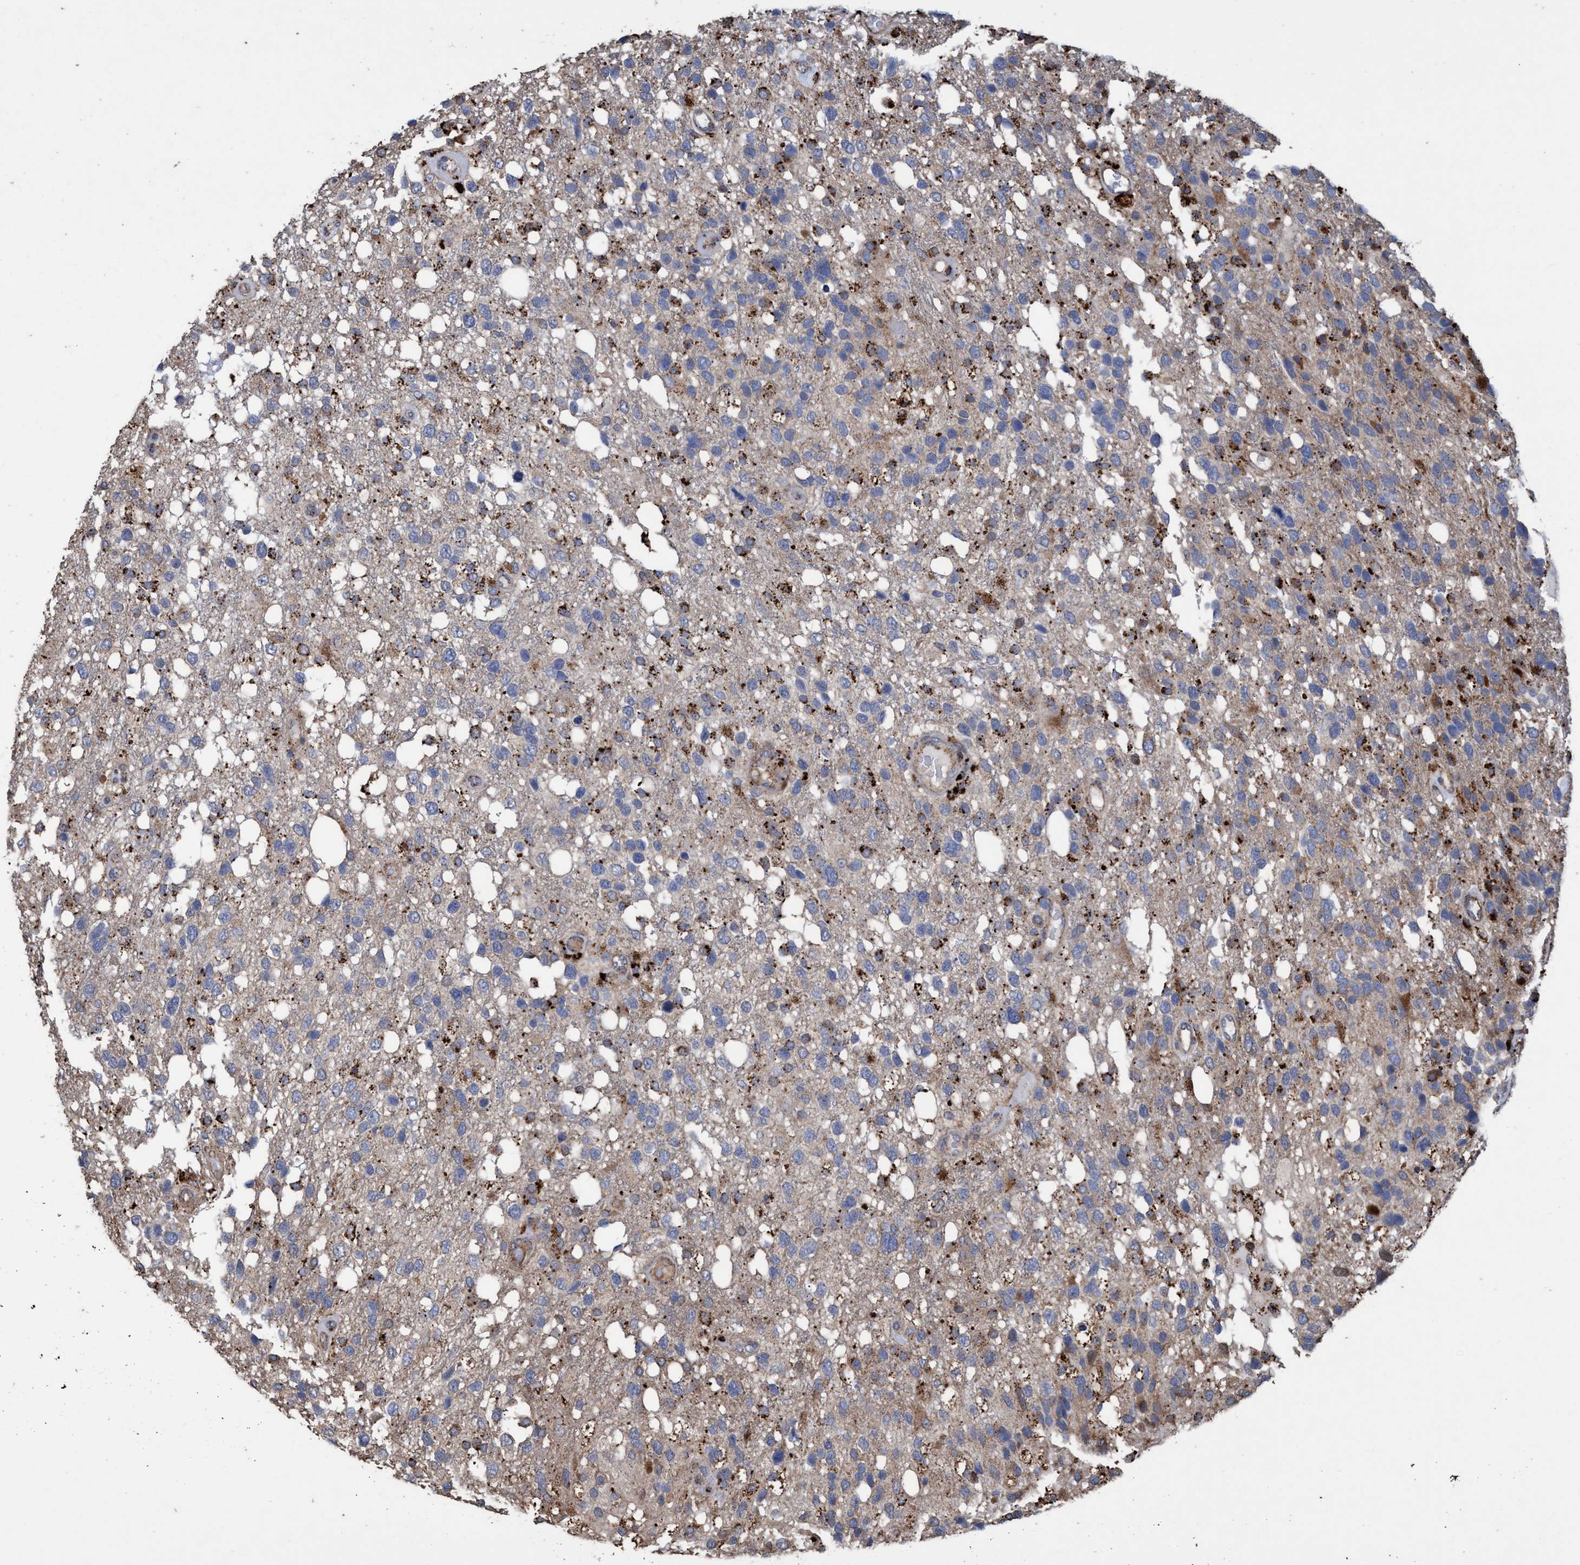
{"staining": {"intensity": "weak", "quantity": "<25%", "location": "cytoplasmic/membranous"}, "tissue": "glioma", "cell_type": "Tumor cells", "image_type": "cancer", "snomed": [{"axis": "morphology", "description": "Glioma, malignant, High grade"}, {"axis": "topography", "description": "Brain"}], "caption": "This micrograph is of glioma stained with immunohistochemistry (IHC) to label a protein in brown with the nuclei are counter-stained blue. There is no positivity in tumor cells.", "gene": "BBS9", "patient": {"sex": "female", "age": 58}}